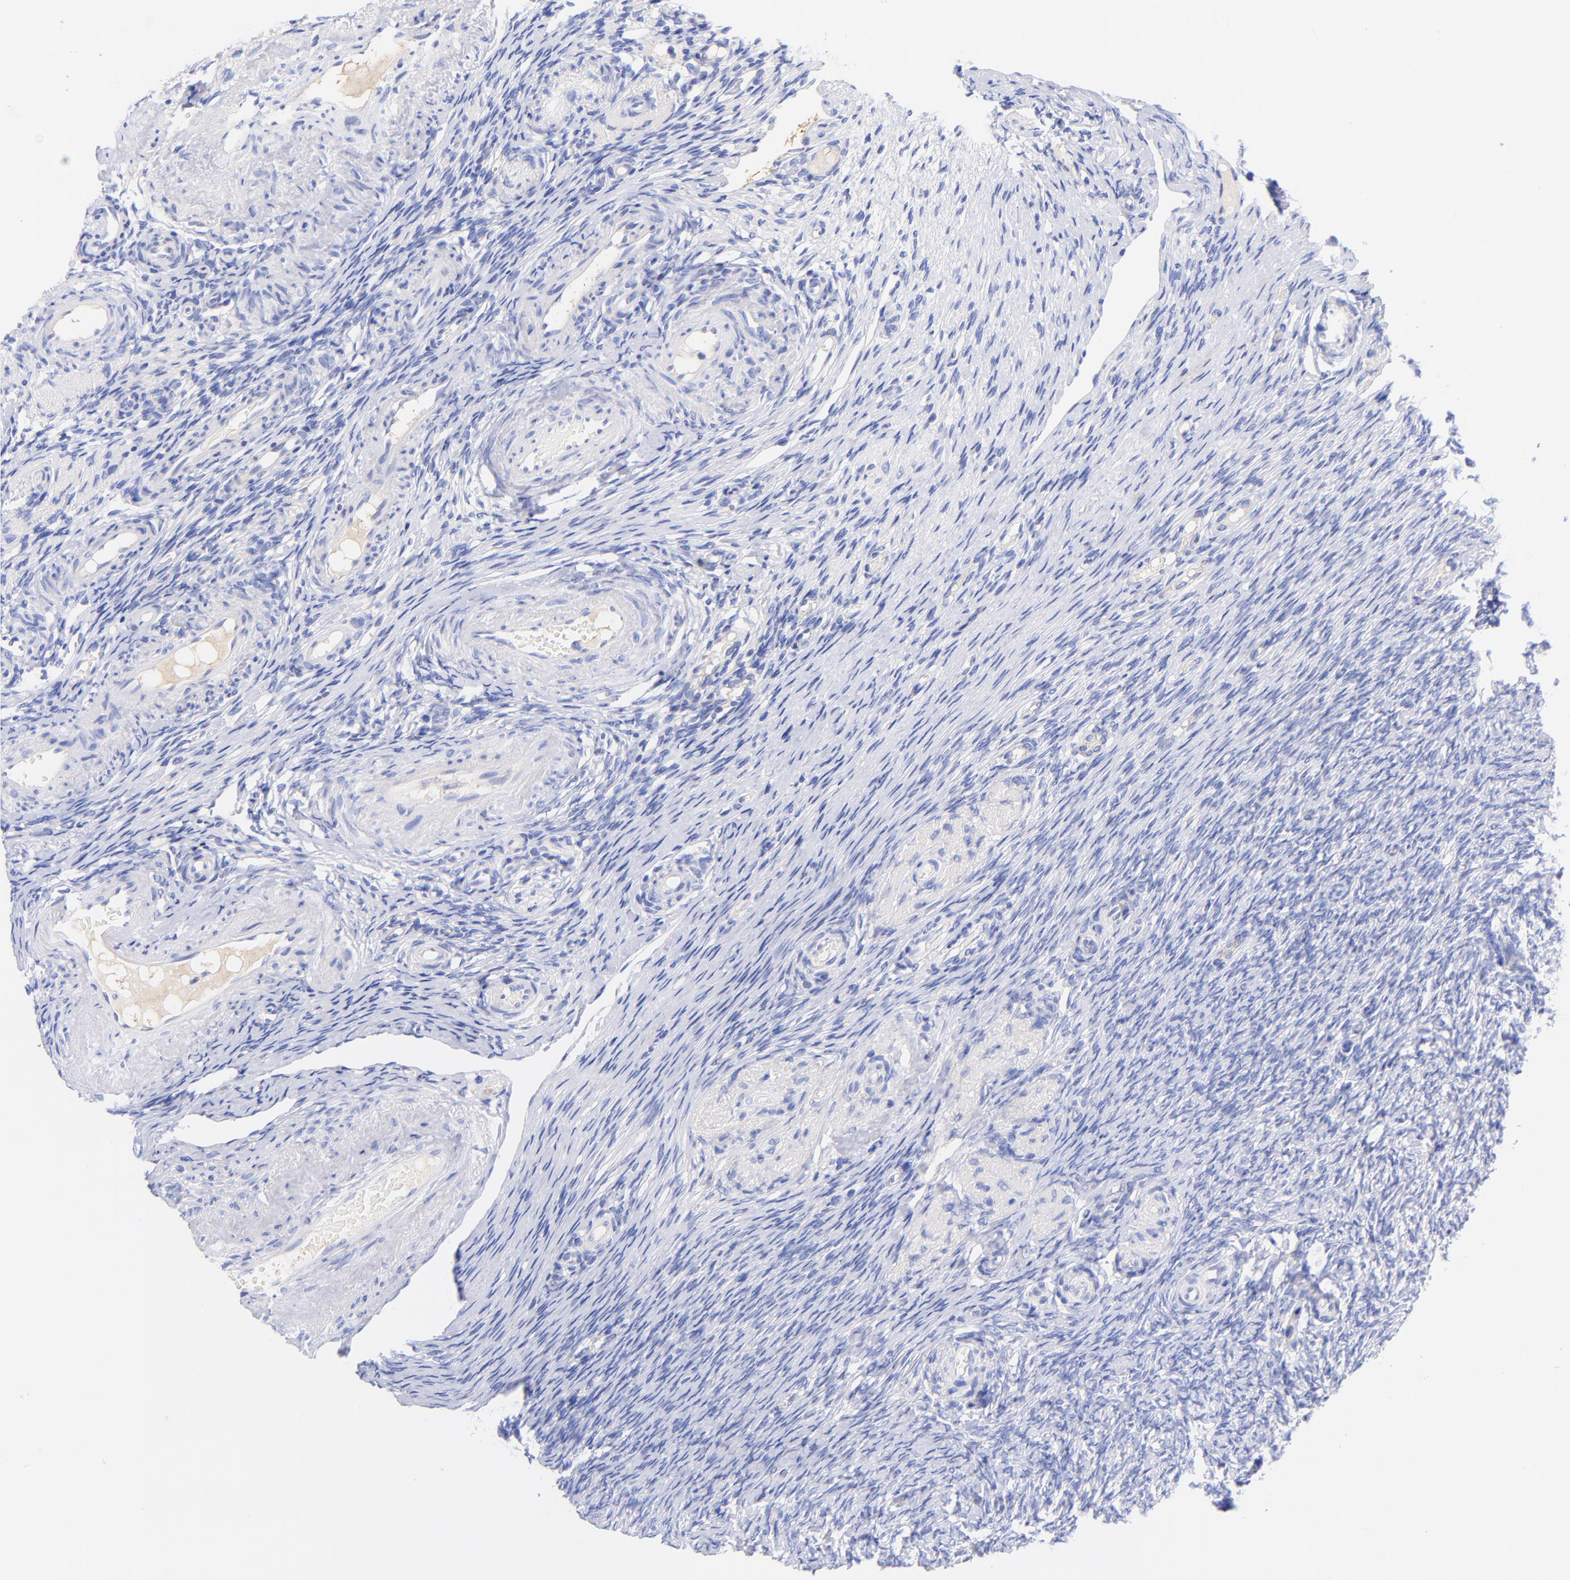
{"staining": {"intensity": "negative", "quantity": "none", "location": "none"}, "tissue": "ovary", "cell_type": "Follicle cells", "image_type": "normal", "snomed": [{"axis": "morphology", "description": "Normal tissue, NOS"}, {"axis": "topography", "description": "Ovary"}], "caption": "Follicle cells show no significant staining in benign ovary.", "gene": "GPHN", "patient": {"sex": "female", "age": 60}}